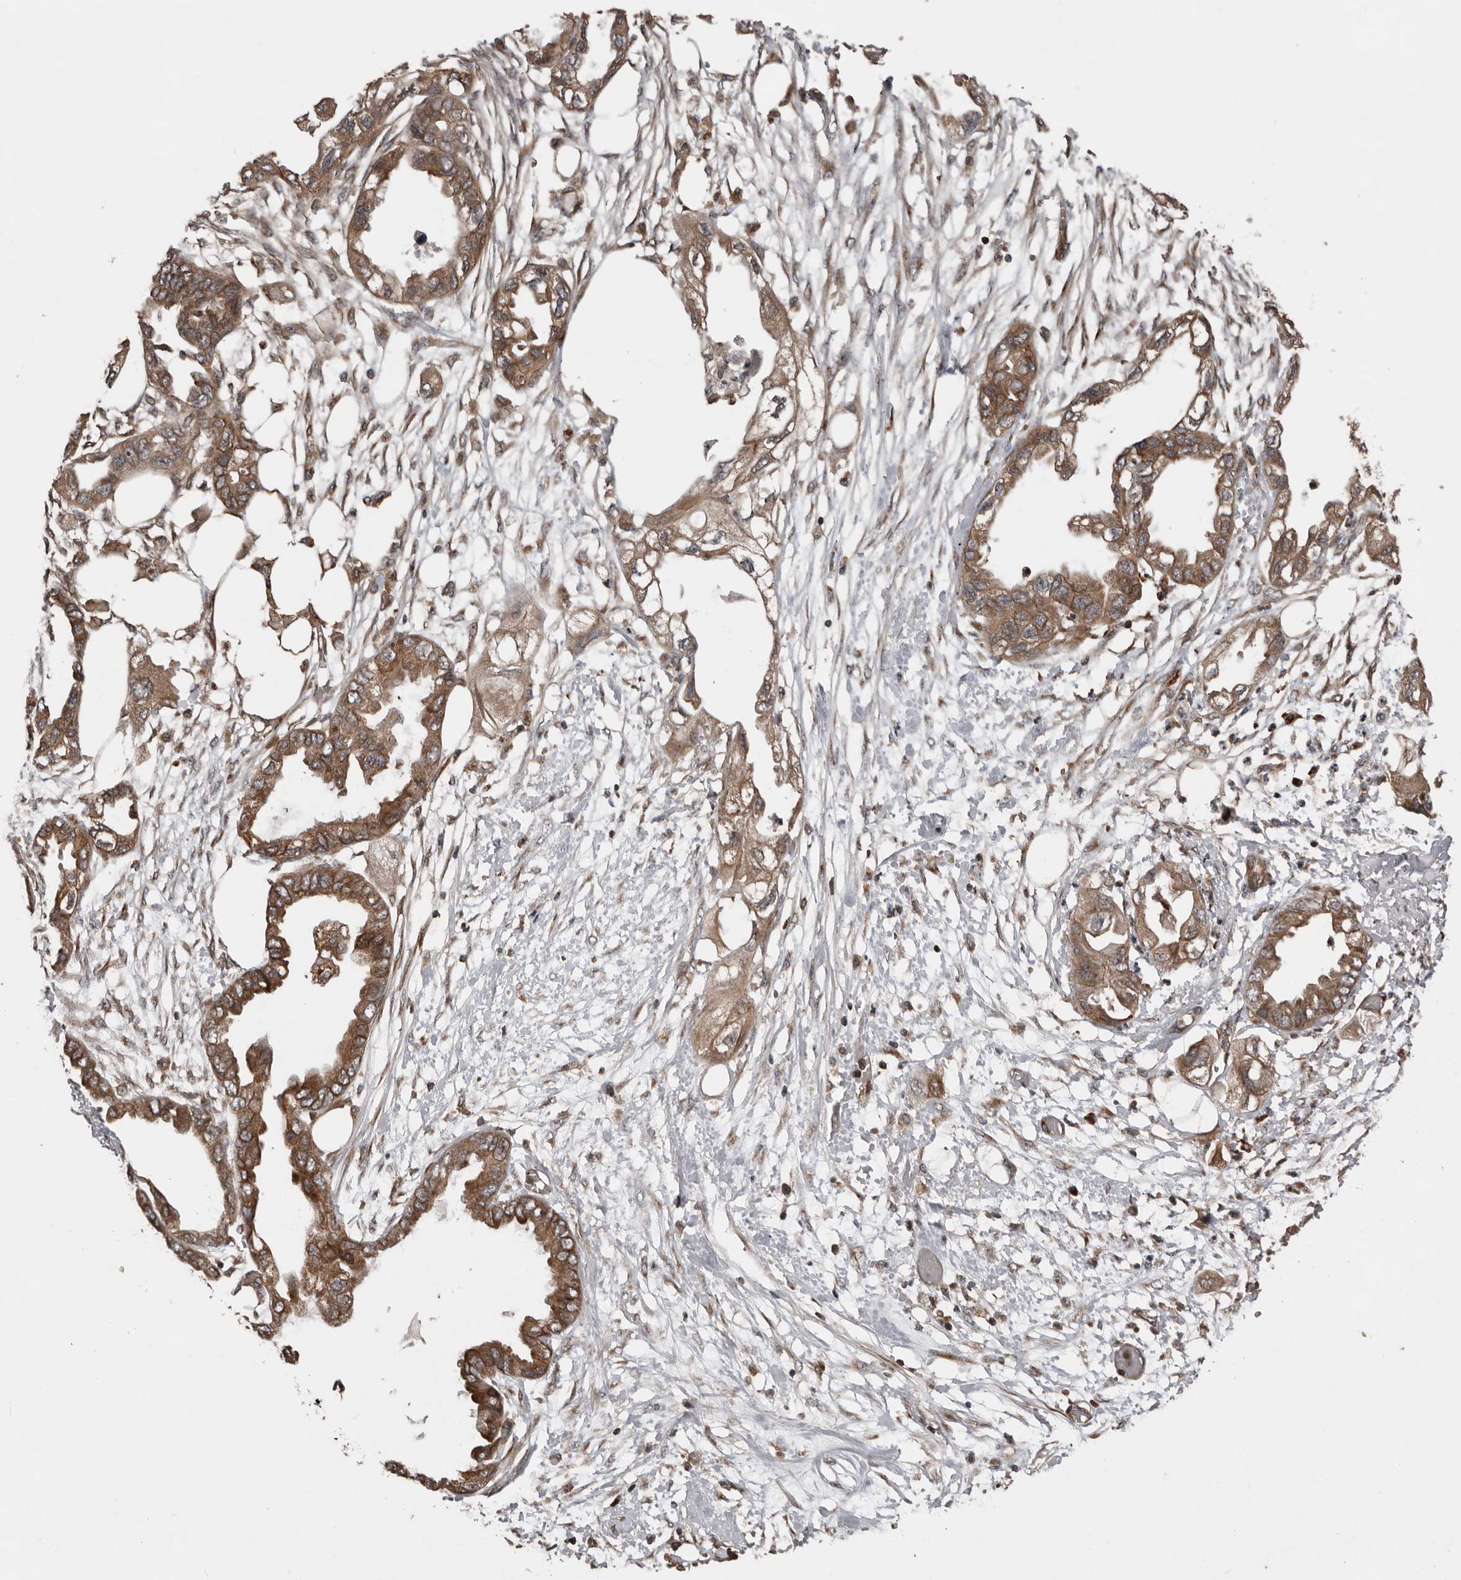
{"staining": {"intensity": "moderate", "quantity": ">75%", "location": "cytoplasmic/membranous"}, "tissue": "endometrial cancer", "cell_type": "Tumor cells", "image_type": "cancer", "snomed": [{"axis": "morphology", "description": "Adenocarcinoma, NOS"}, {"axis": "morphology", "description": "Adenocarcinoma, metastatic, NOS"}, {"axis": "topography", "description": "Adipose tissue"}, {"axis": "topography", "description": "Endometrium"}], "caption": "A brown stain shows moderate cytoplasmic/membranous staining of a protein in endometrial cancer tumor cells. Immunohistochemistry stains the protein in brown and the nuclei are stained blue.", "gene": "CCDC190", "patient": {"sex": "female", "age": 67}}